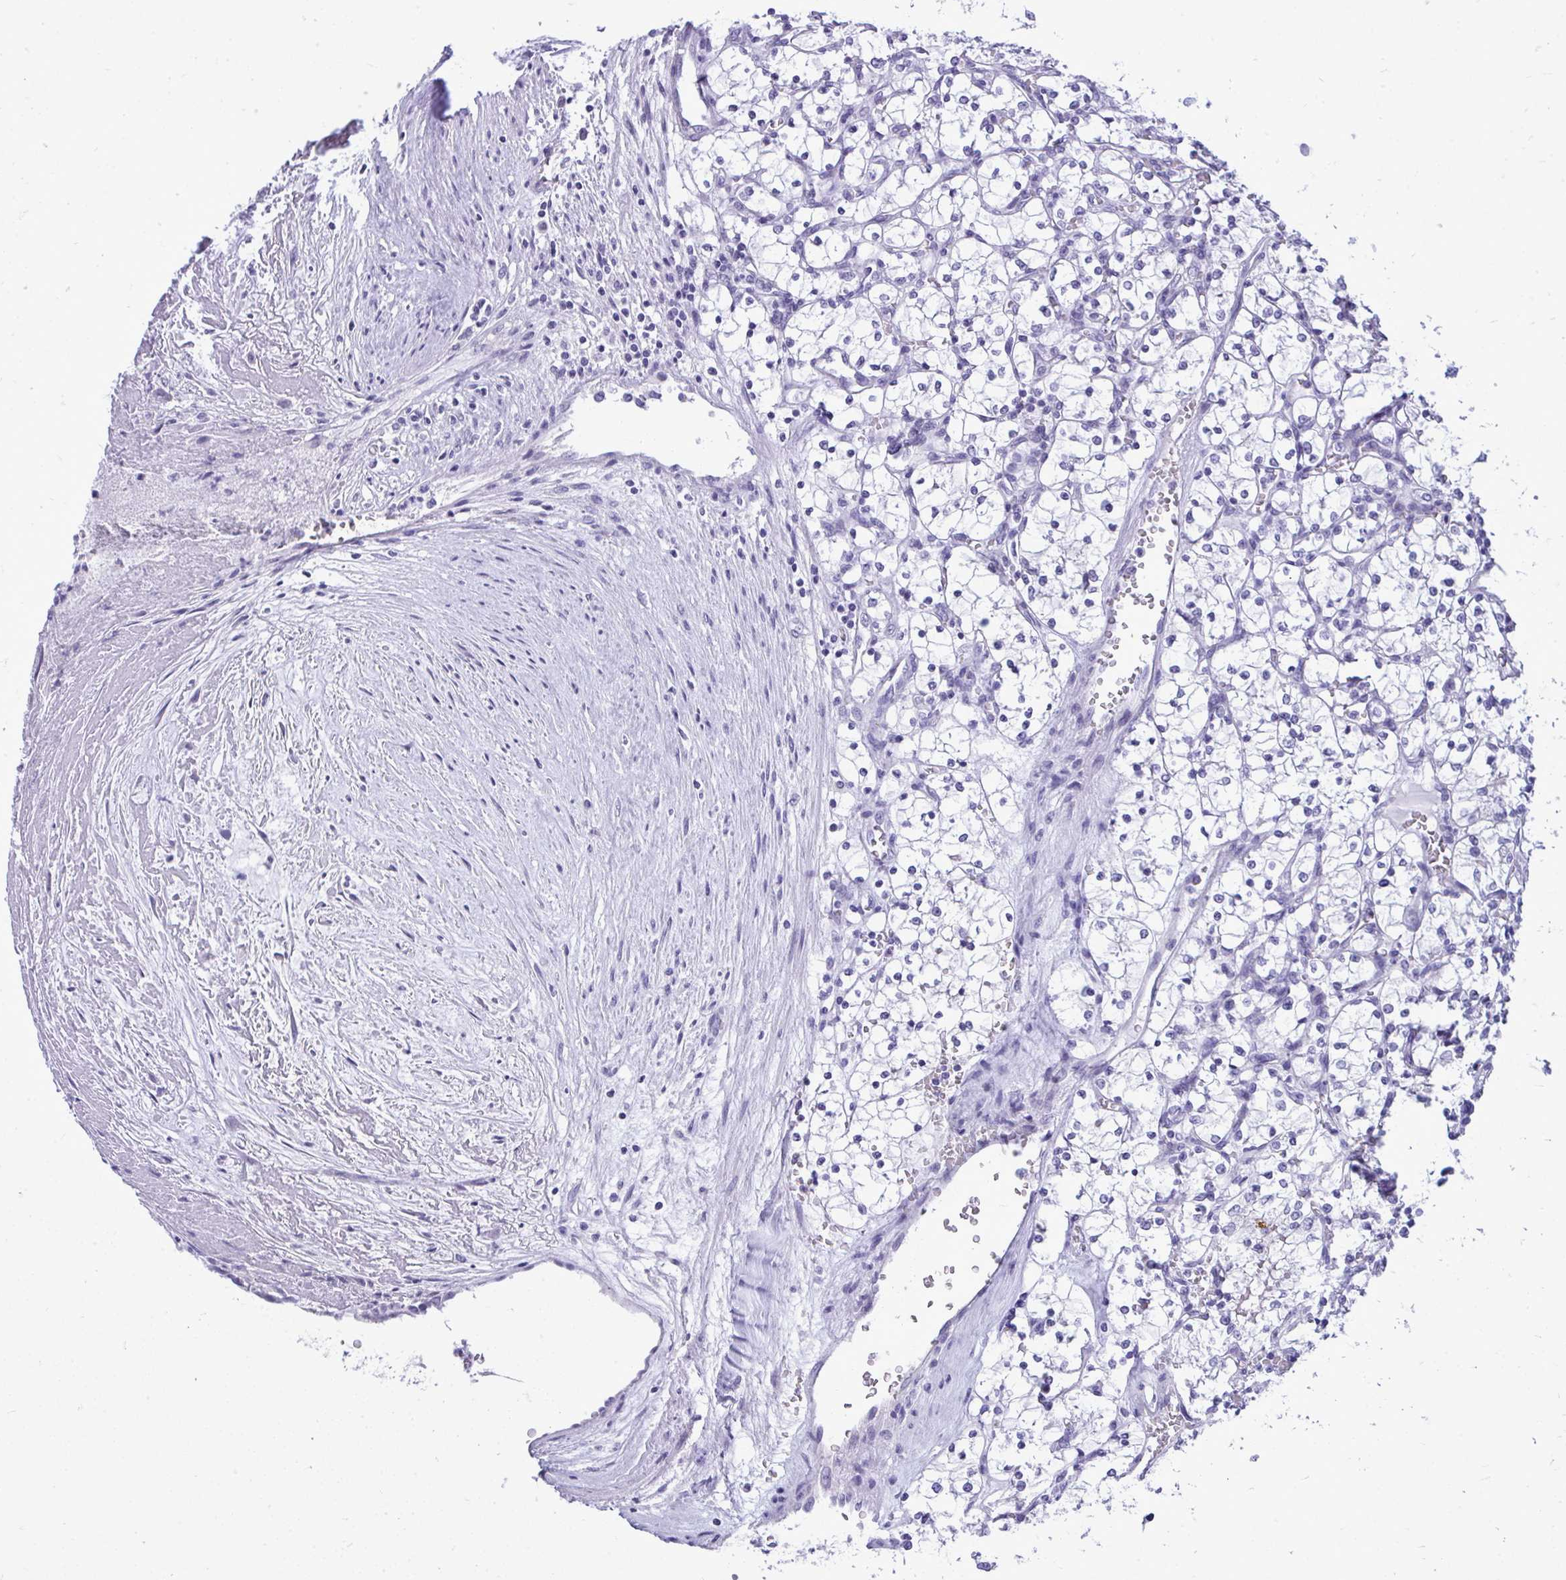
{"staining": {"intensity": "negative", "quantity": "none", "location": "none"}, "tissue": "renal cancer", "cell_type": "Tumor cells", "image_type": "cancer", "snomed": [{"axis": "morphology", "description": "Adenocarcinoma, NOS"}, {"axis": "topography", "description": "Kidney"}], "caption": "High magnification brightfield microscopy of renal adenocarcinoma stained with DAB (brown) and counterstained with hematoxylin (blue): tumor cells show no significant staining.", "gene": "PRM2", "patient": {"sex": "female", "age": 69}}